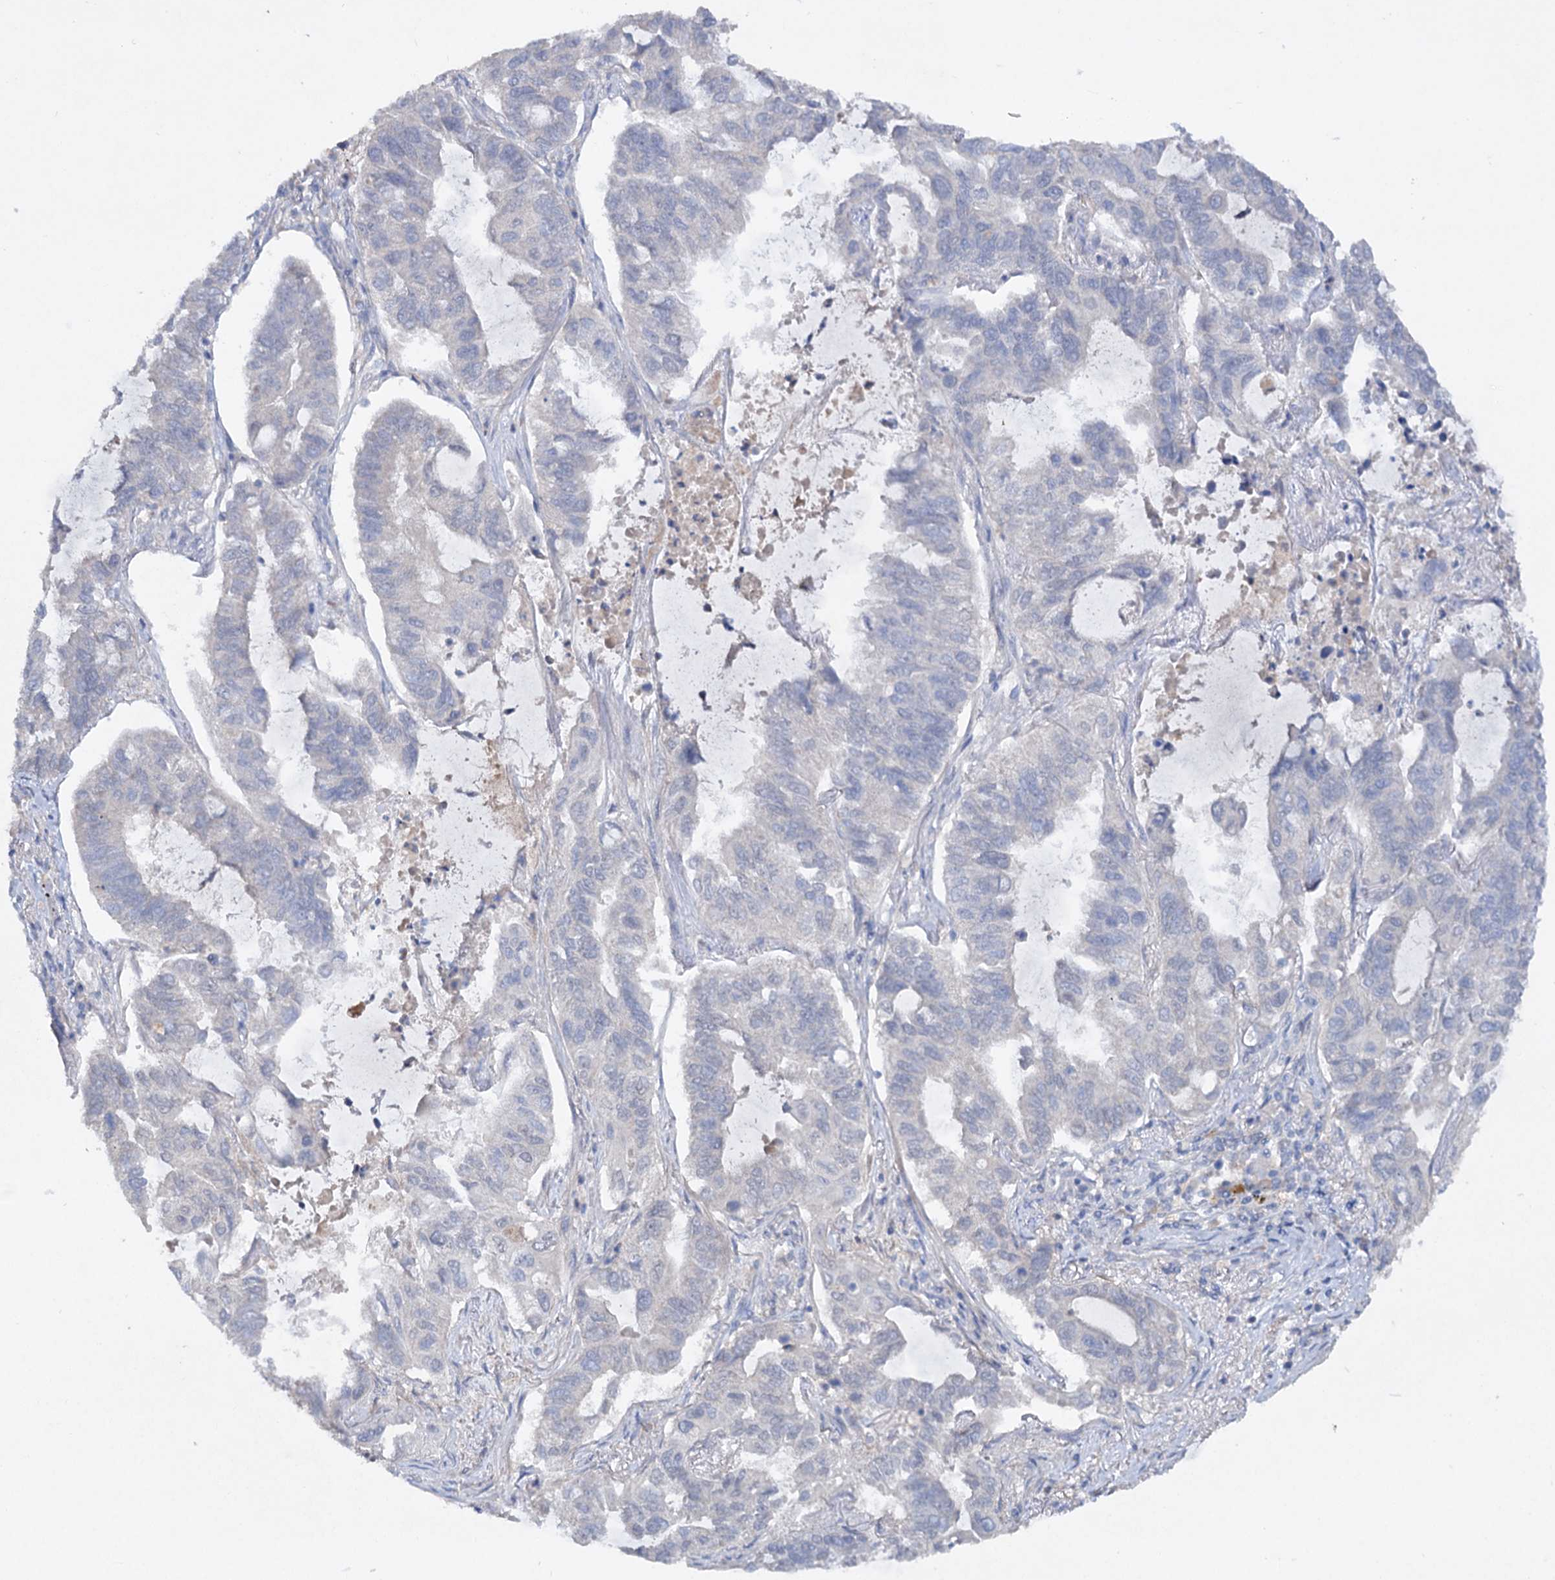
{"staining": {"intensity": "negative", "quantity": "none", "location": "none"}, "tissue": "lung cancer", "cell_type": "Tumor cells", "image_type": "cancer", "snomed": [{"axis": "morphology", "description": "Adenocarcinoma, NOS"}, {"axis": "topography", "description": "Lung"}], "caption": "Lung adenocarcinoma stained for a protein using immunohistochemistry exhibits no staining tumor cells.", "gene": "ATP4A", "patient": {"sex": "male", "age": 64}}